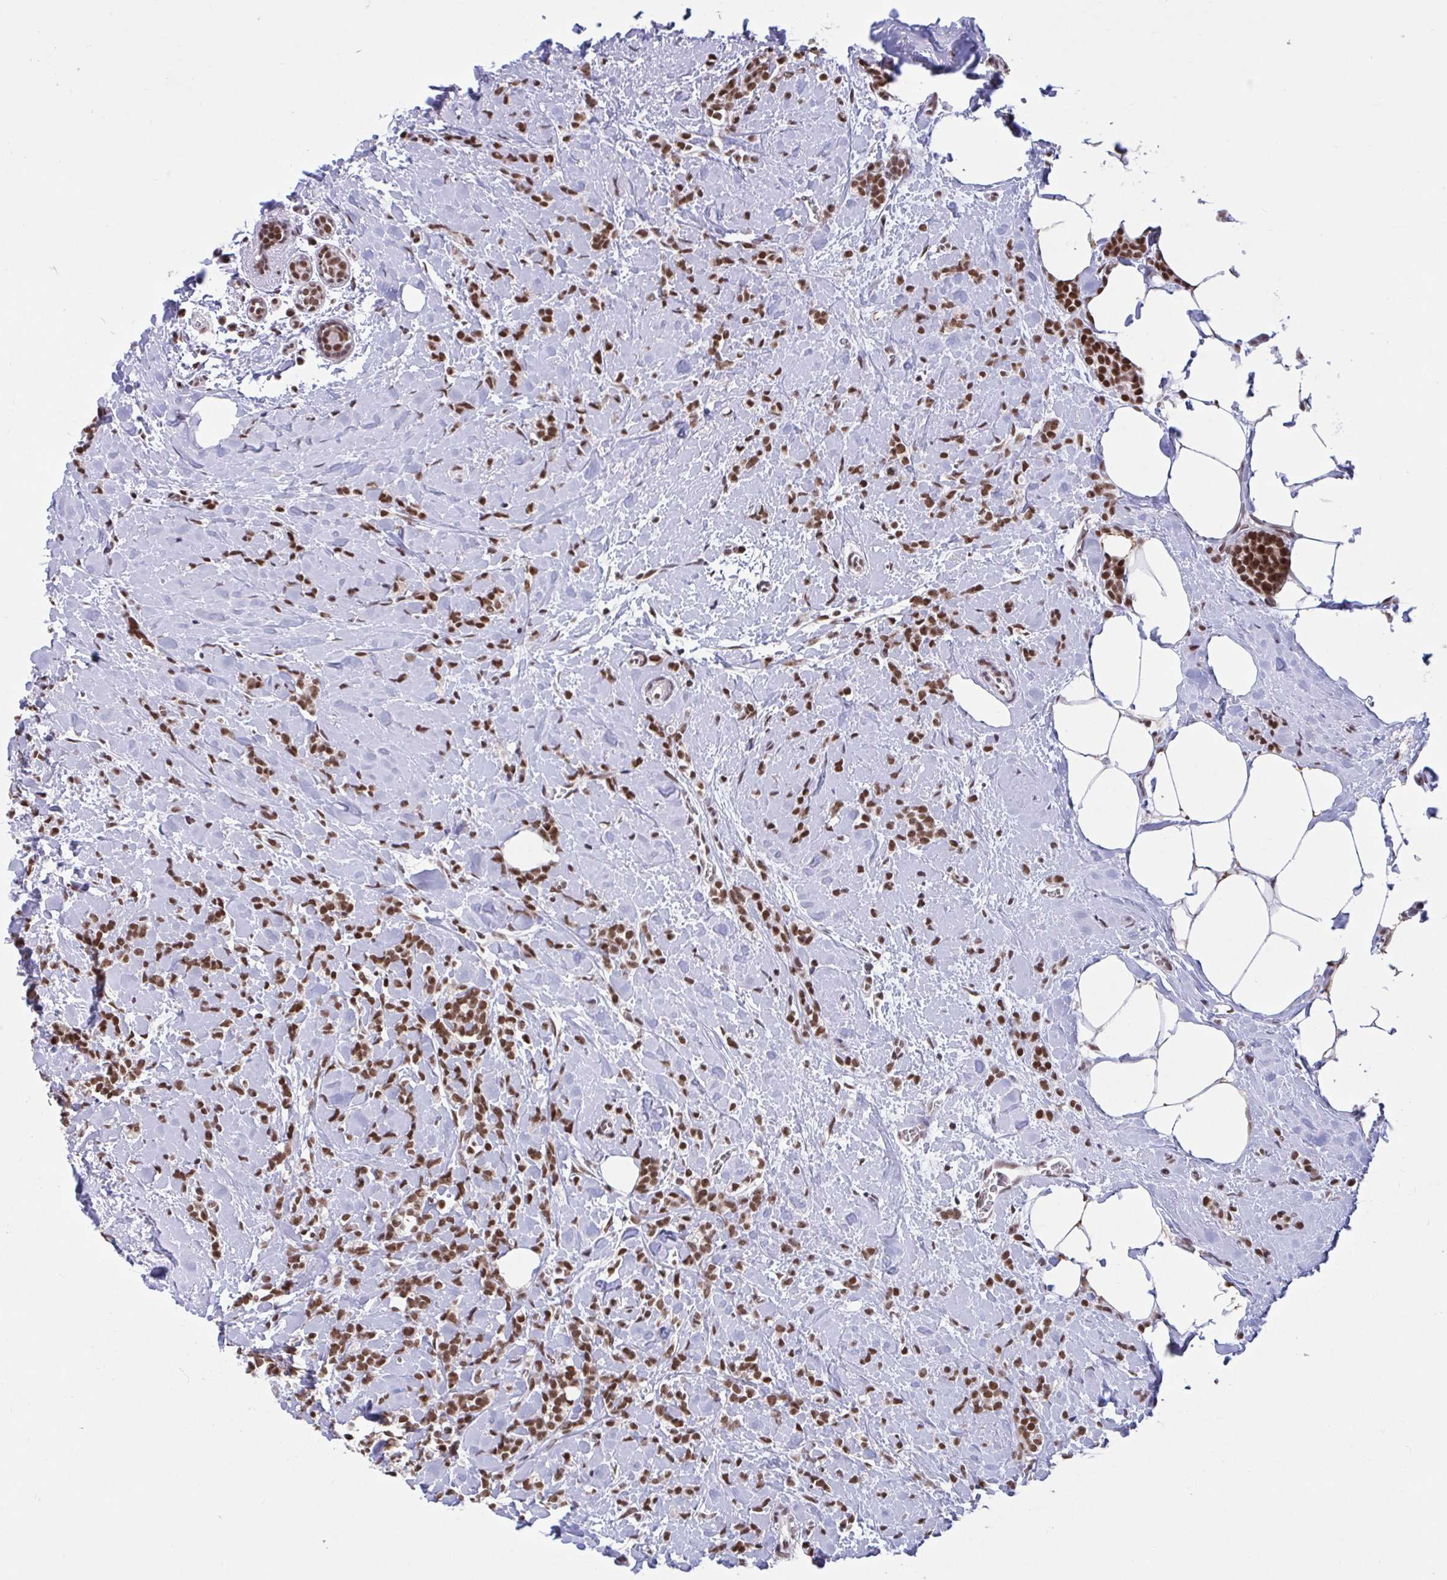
{"staining": {"intensity": "moderate", "quantity": ">75%", "location": "nuclear"}, "tissue": "breast cancer", "cell_type": "Tumor cells", "image_type": "cancer", "snomed": [{"axis": "morphology", "description": "Lobular carcinoma"}, {"axis": "topography", "description": "Breast"}], "caption": "This micrograph exhibits breast cancer stained with IHC to label a protein in brown. The nuclear of tumor cells show moderate positivity for the protein. Nuclei are counter-stained blue.", "gene": "PHF10", "patient": {"sex": "female", "age": 59}}